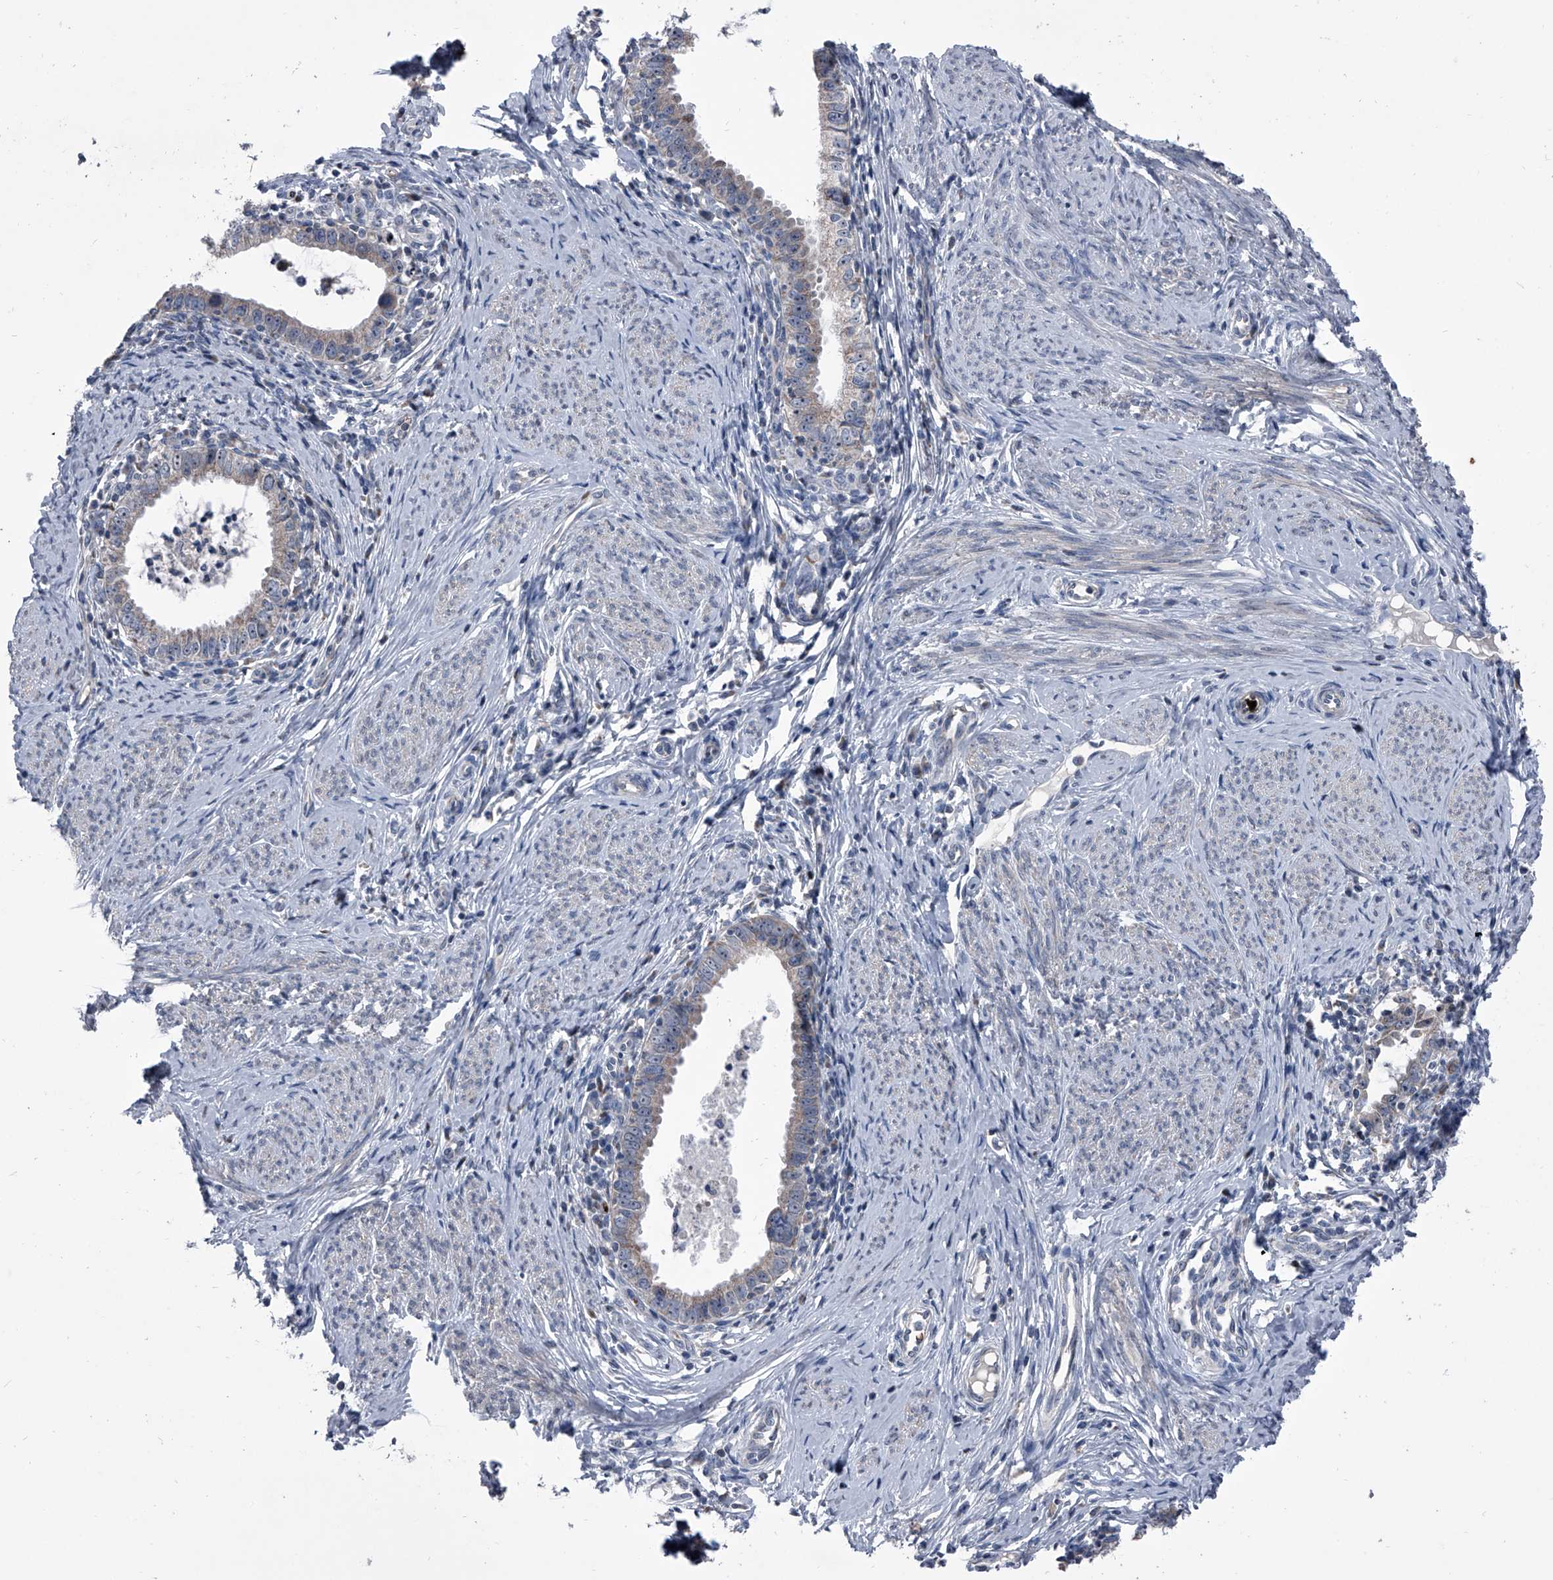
{"staining": {"intensity": "weak", "quantity": "25%-75%", "location": "cytoplasmic/membranous"}, "tissue": "cervical cancer", "cell_type": "Tumor cells", "image_type": "cancer", "snomed": [{"axis": "morphology", "description": "Adenocarcinoma, NOS"}, {"axis": "topography", "description": "Cervix"}], "caption": "Immunohistochemistry (DAB) staining of adenocarcinoma (cervical) exhibits weak cytoplasmic/membranous protein staining in about 25%-75% of tumor cells. The staining is performed using DAB brown chromogen to label protein expression. The nuclei are counter-stained blue using hematoxylin.", "gene": "CEP85L", "patient": {"sex": "female", "age": 36}}